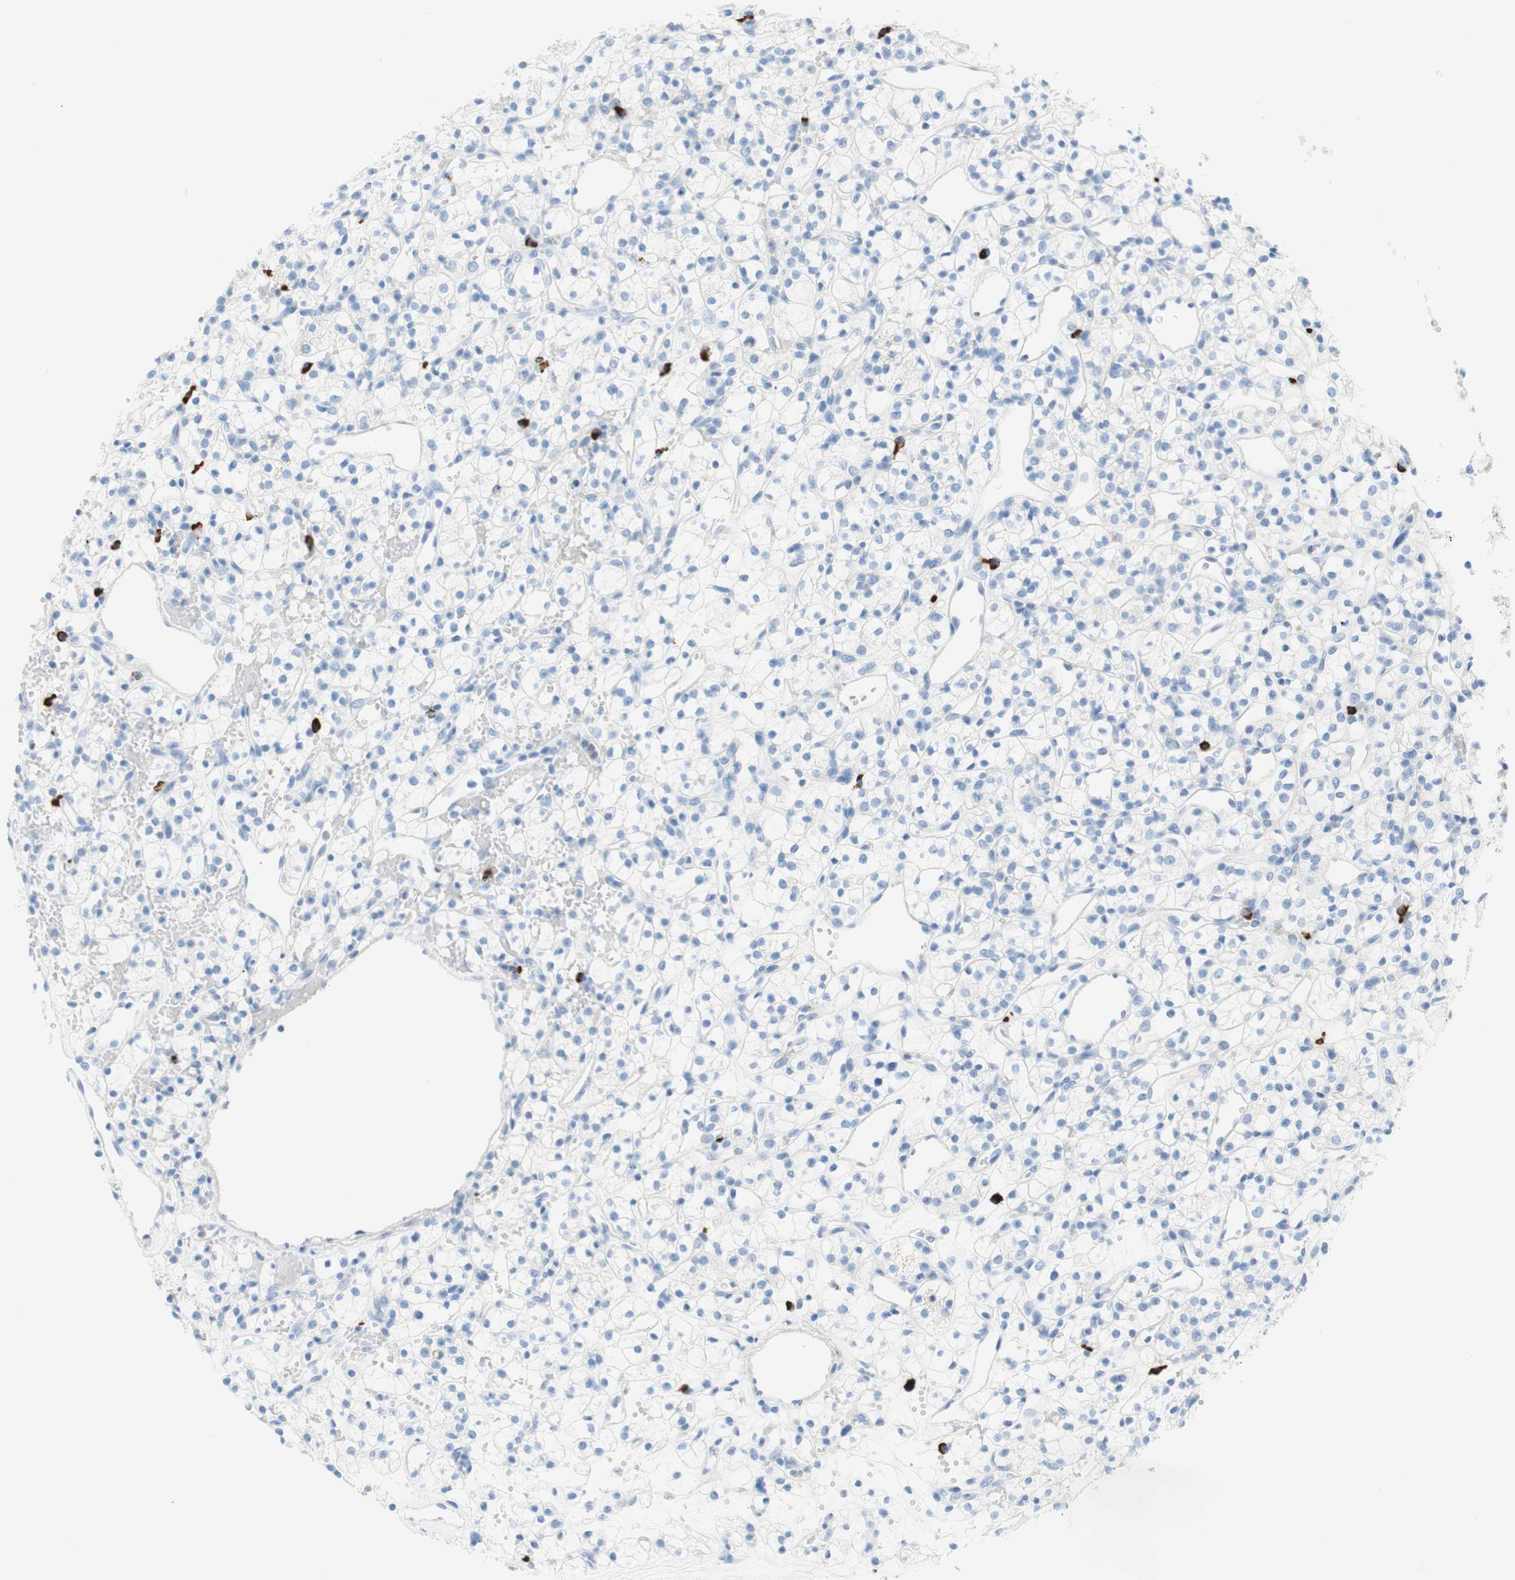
{"staining": {"intensity": "negative", "quantity": "none", "location": "none"}, "tissue": "renal cancer", "cell_type": "Tumor cells", "image_type": "cancer", "snomed": [{"axis": "morphology", "description": "Adenocarcinoma, NOS"}, {"axis": "topography", "description": "Kidney"}], "caption": "Immunohistochemistry (IHC) micrograph of human renal cancer stained for a protein (brown), which exhibits no positivity in tumor cells. (Stains: DAB immunohistochemistry (IHC) with hematoxylin counter stain, Microscopy: brightfield microscopy at high magnification).", "gene": "CEACAM1", "patient": {"sex": "female", "age": 60}}